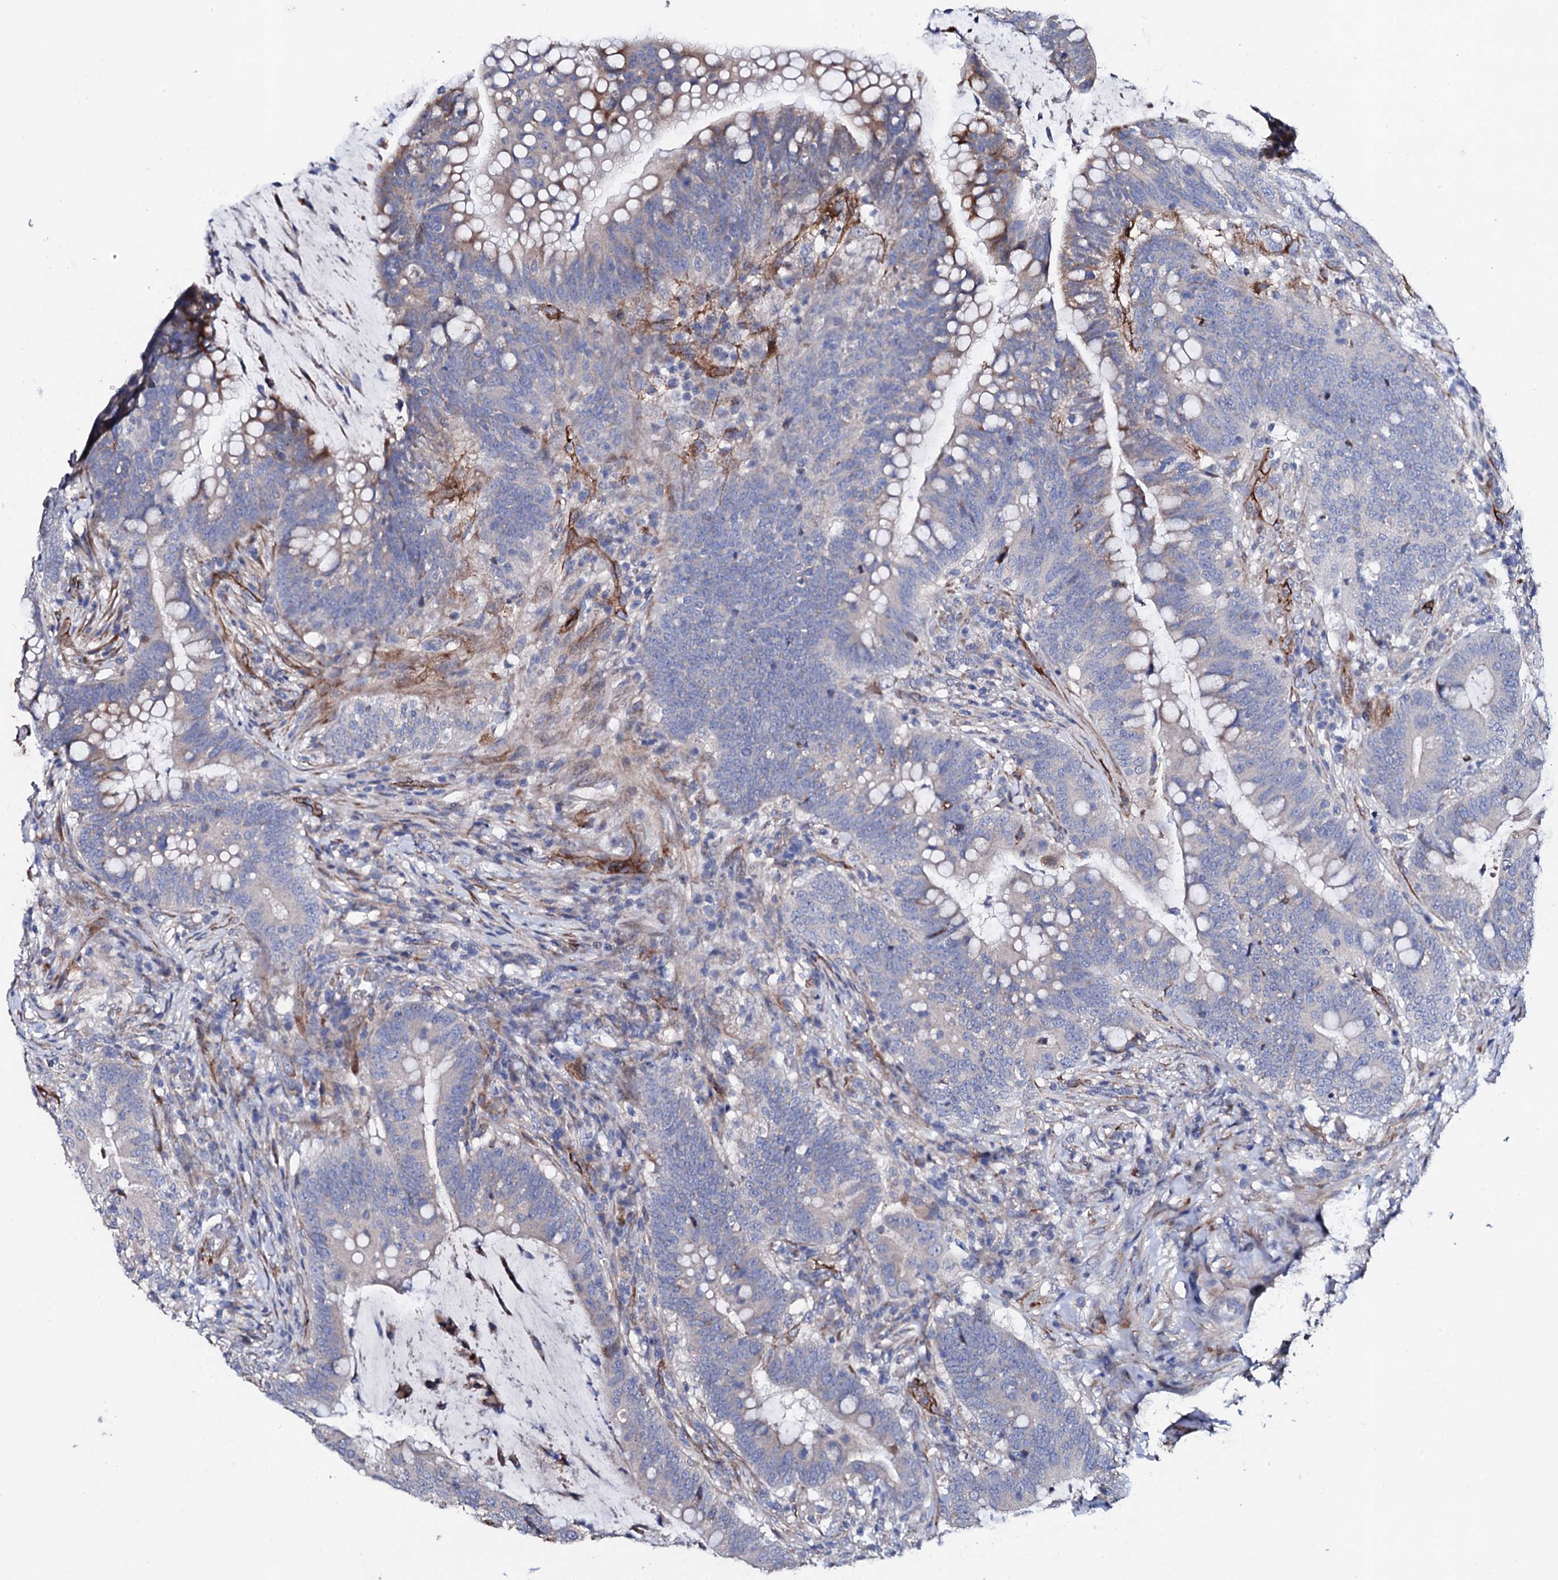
{"staining": {"intensity": "weak", "quantity": "<25%", "location": "cytoplasmic/membranous"}, "tissue": "colorectal cancer", "cell_type": "Tumor cells", "image_type": "cancer", "snomed": [{"axis": "morphology", "description": "Adenocarcinoma, NOS"}, {"axis": "topography", "description": "Colon"}], "caption": "This photomicrograph is of colorectal cancer stained with immunohistochemistry to label a protein in brown with the nuclei are counter-stained blue. There is no expression in tumor cells.", "gene": "DBX1", "patient": {"sex": "female", "age": 66}}